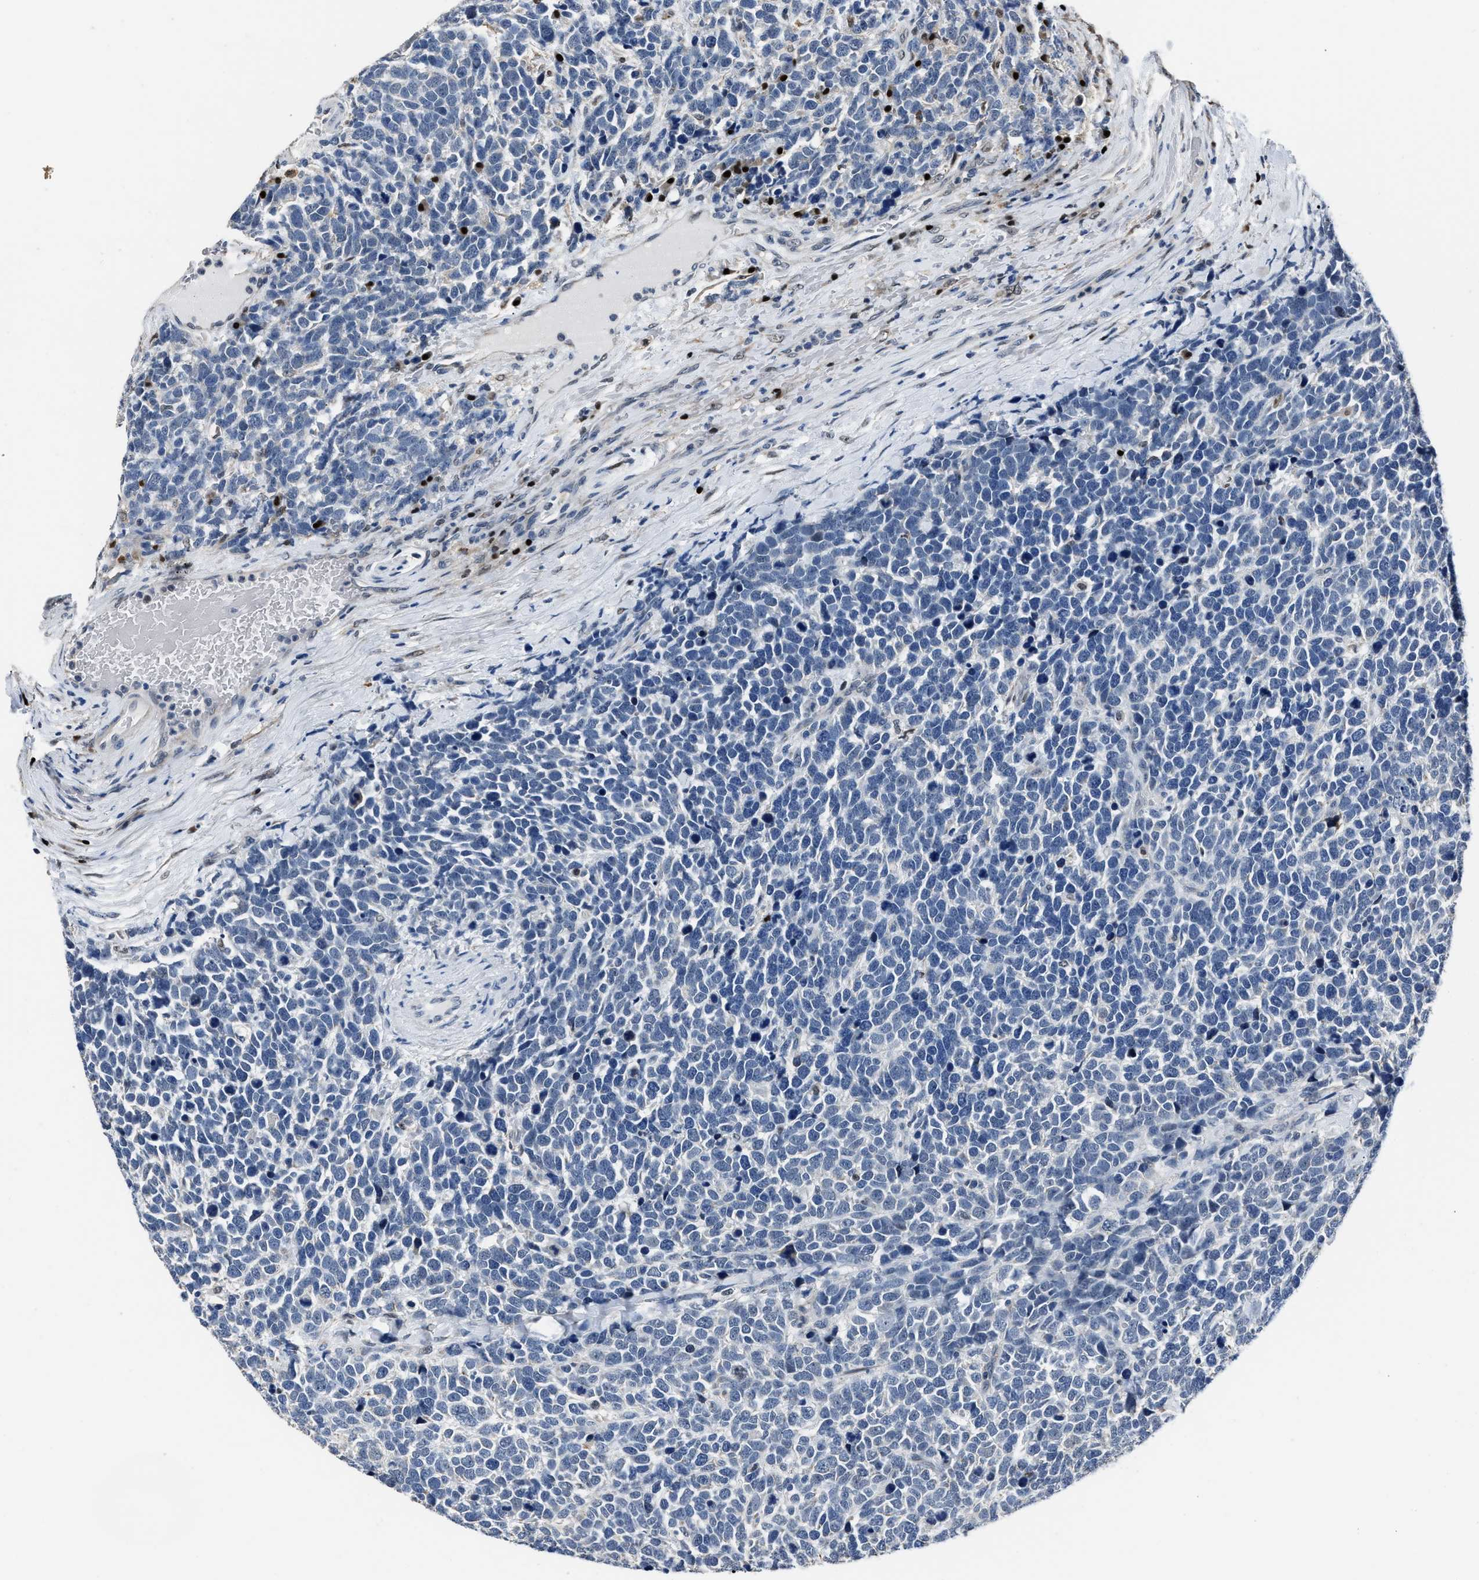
{"staining": {"intensity": "negative", "quantity": "none", "location": "none"}, "tissue": "urothelial cancer", "cell_type": "Tumor cells", "image_type": "cancer", "snomed": [{"axis": "morphology", "description": "Urothelial carcinoma, High grade"}, {"axis": "topography", "description": "Urinary bladder"}], "caption": "This image is of urothelial cancer stained with IHC to label a protein in brown with the nuclei are counter-stained blue. There is no positivity in tumor cells.", "gene": "NSUN5", "patient": {"sex": "female", "age": 82}}